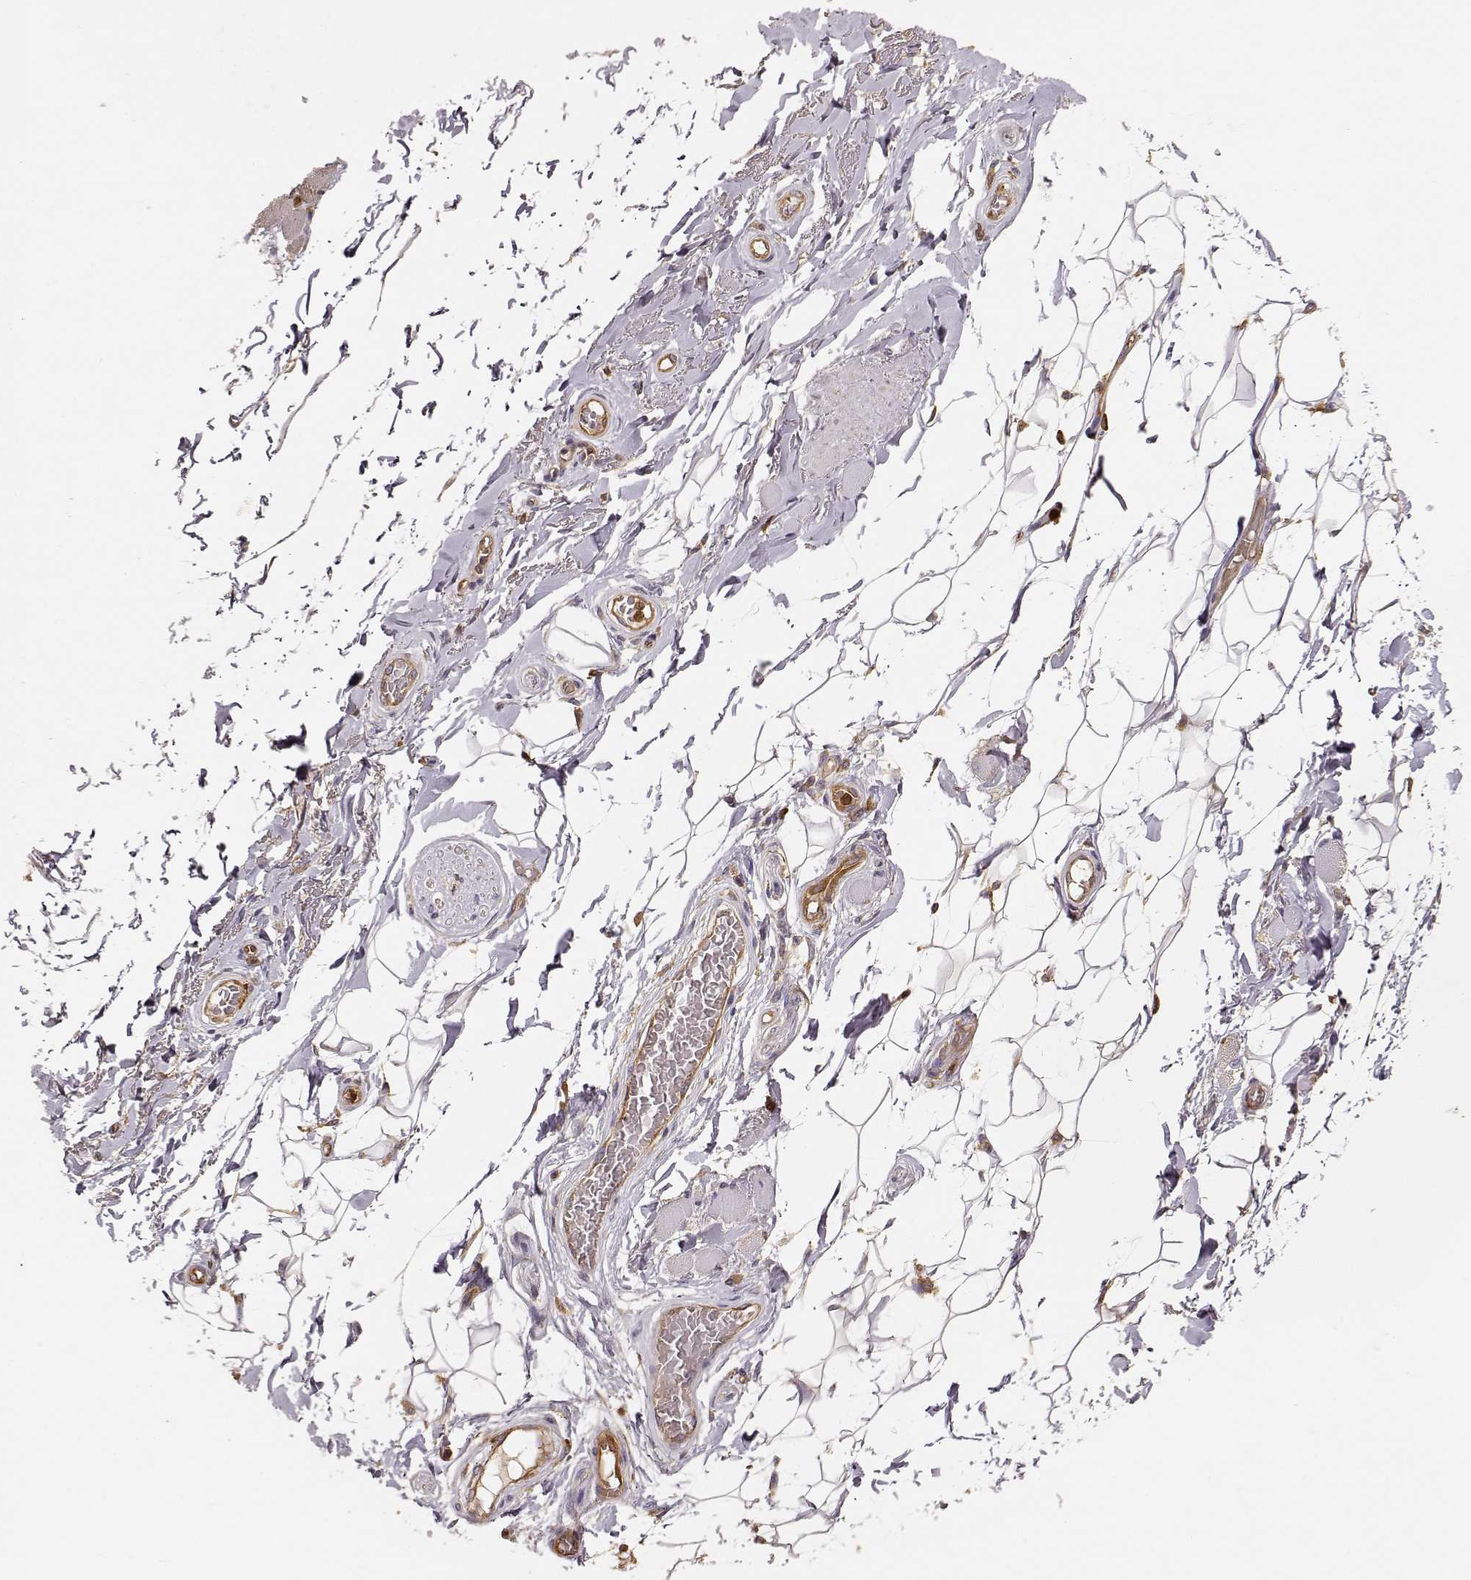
{"staining": {"intensity": "weak", "quantity": "<25%", "location": "cytoplasmic/membranous"}, "tissue": "adipose tissue", "cell_type": "Adipocytes", "image_type": "normal", "snomed": [{"axis": "morphology", "description": "Normal tissue, NOS"}, {"axis": "topography", "description": "Anal"}, {"axis": "topography", "description": "Peripheral nerve tissue"}], "caption": "Immunohistochemistry (IHC) photomicrograph of normal adipose tissue: human adipose tissue stained with DAB demonstrates no significant protein expression in adipocytes.", "gene": "ARHGEF2", "patient": {"sex": "male", "age": 53}}